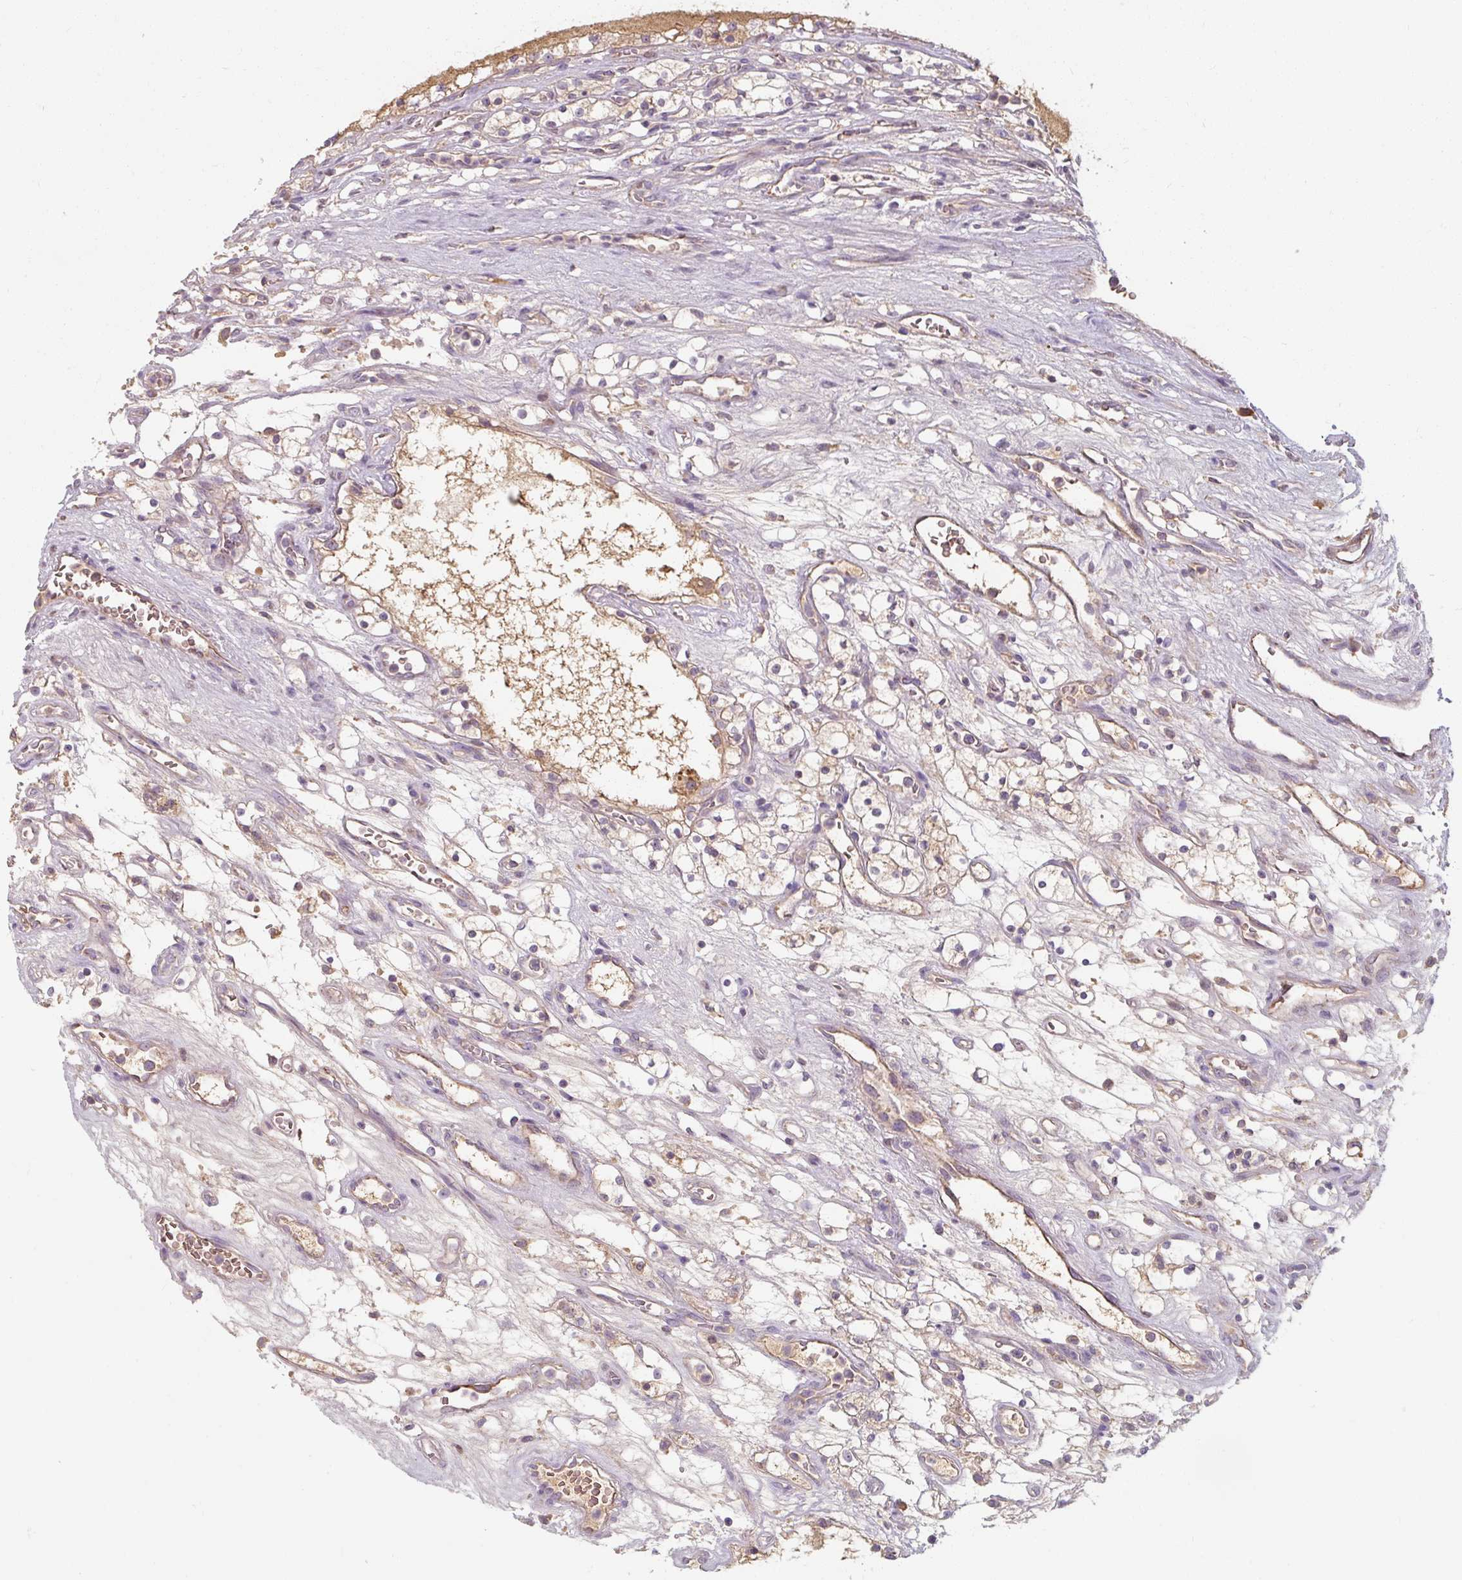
{"staining": {"intensity": "negative", "quantity": "none", "location": "none"}, "tissue": "renal cancer", "cell_type": "Tumor cells", "image_type": "cancer", "snomed": [{"axis": "morphology", "description": "Adenocarcinoma, NOS"}, {"axis": "topography", "description": "Kidney"}], "caption": "The IHC image has no significant positivity in tumor cells of adenocarcinoma (renal) tissue.", "gene": "TSEN54", "patient": {"sex": "female", "age": 69}}